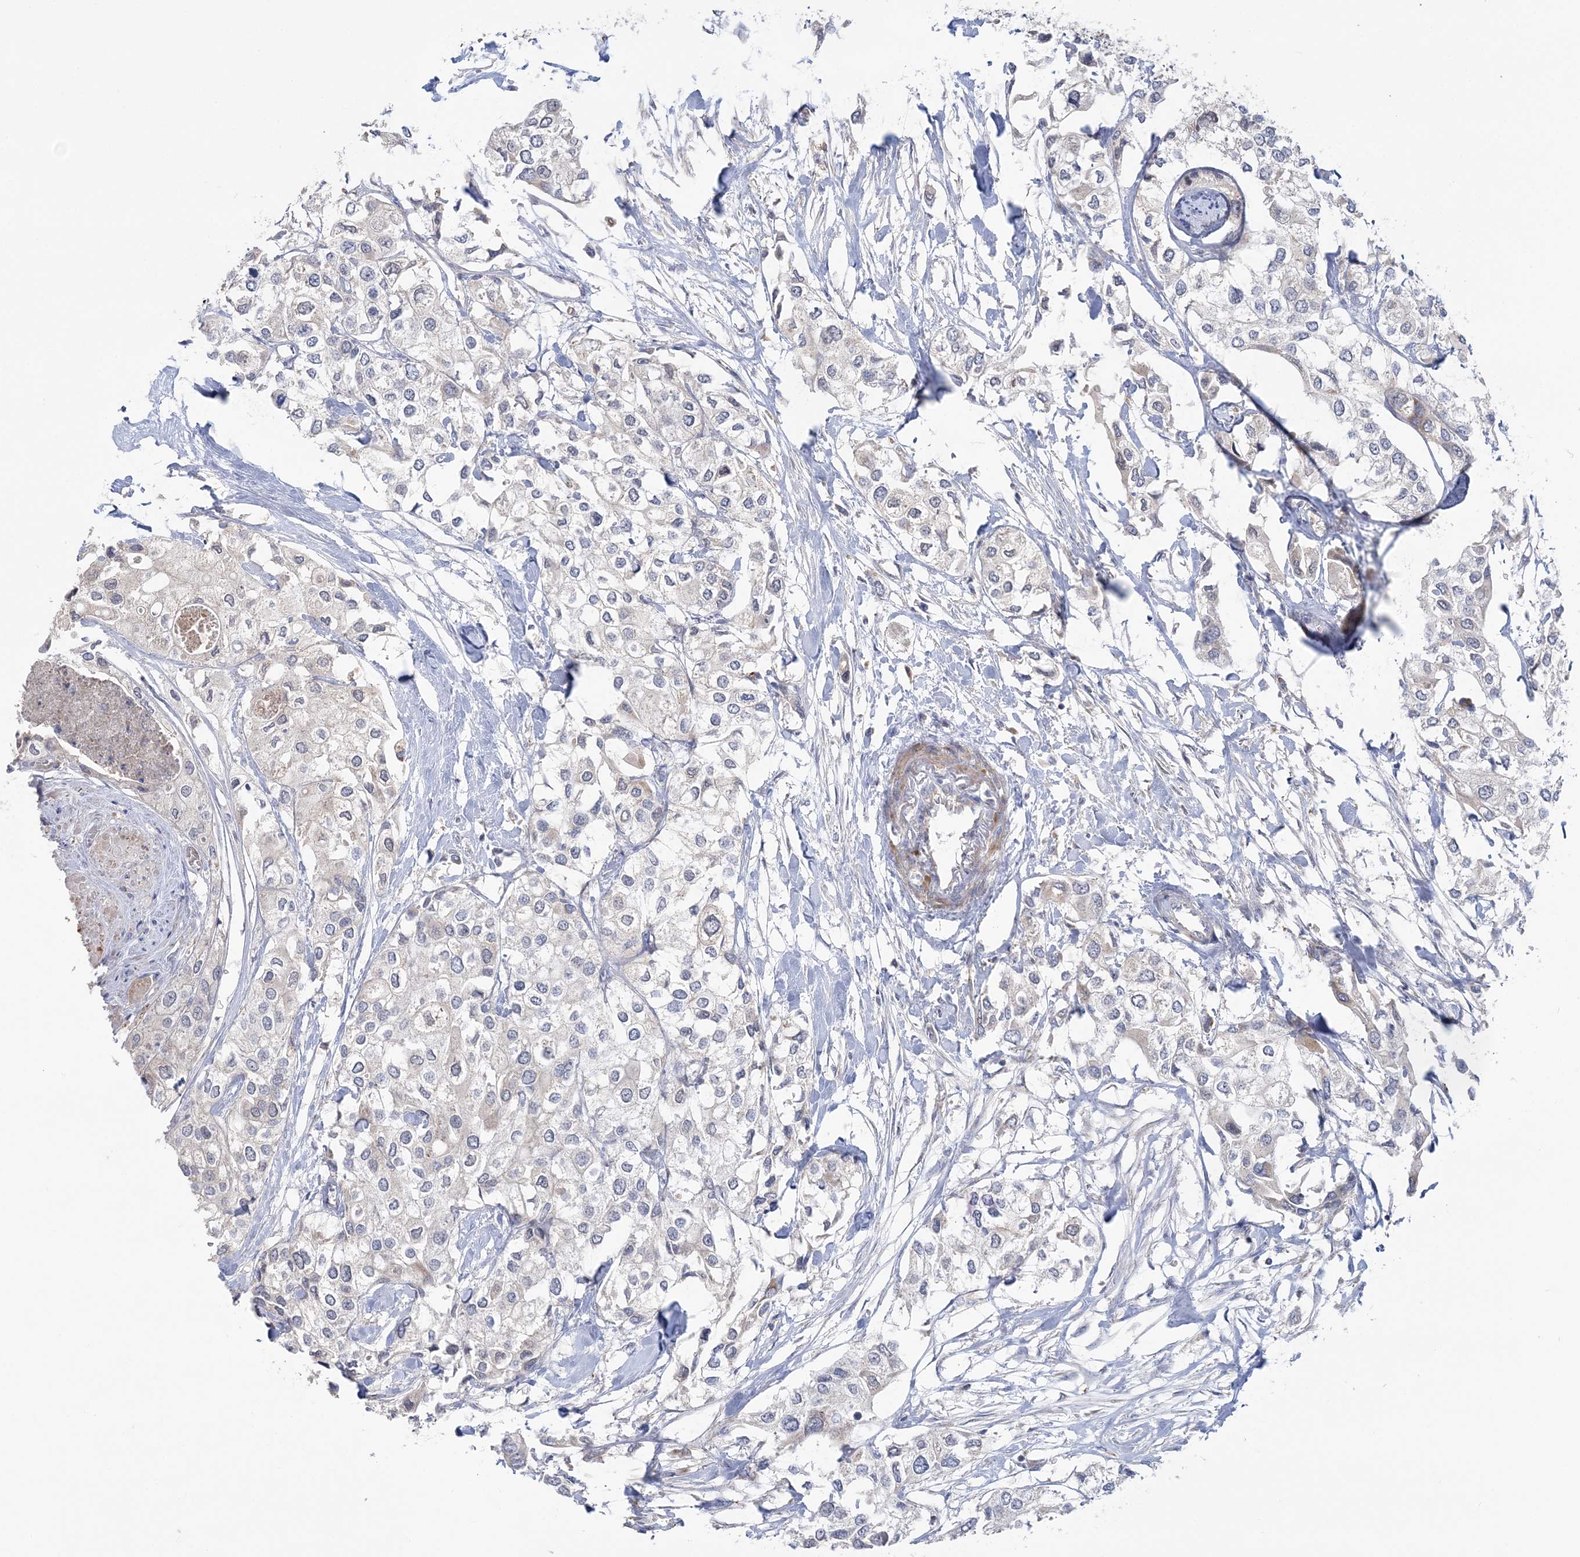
{"staining": {"intensity": "negative", "quantity": "none", "location": "none"}, "tissue": "urothelial cancer", "cell_type": "Tumor cells", "image_type": "cancer", "snomed": [{"axis": "morphology", "description": "Urothelial carcinoma, High grade"}, {"axis": "topography", "description": "Urinary bladder"}], "caption": "Photomicrograph shows no protein staining in tumor cells of urothelial cancer tissue. Brightfield microscopy of IHC stained with DAB (3,3'-diaminobenzidine) (brown) and hematoxylin (blue), captured at high magnification.", "gene": "MMADHC", "patient": {"sex": "male", "age": 64}}